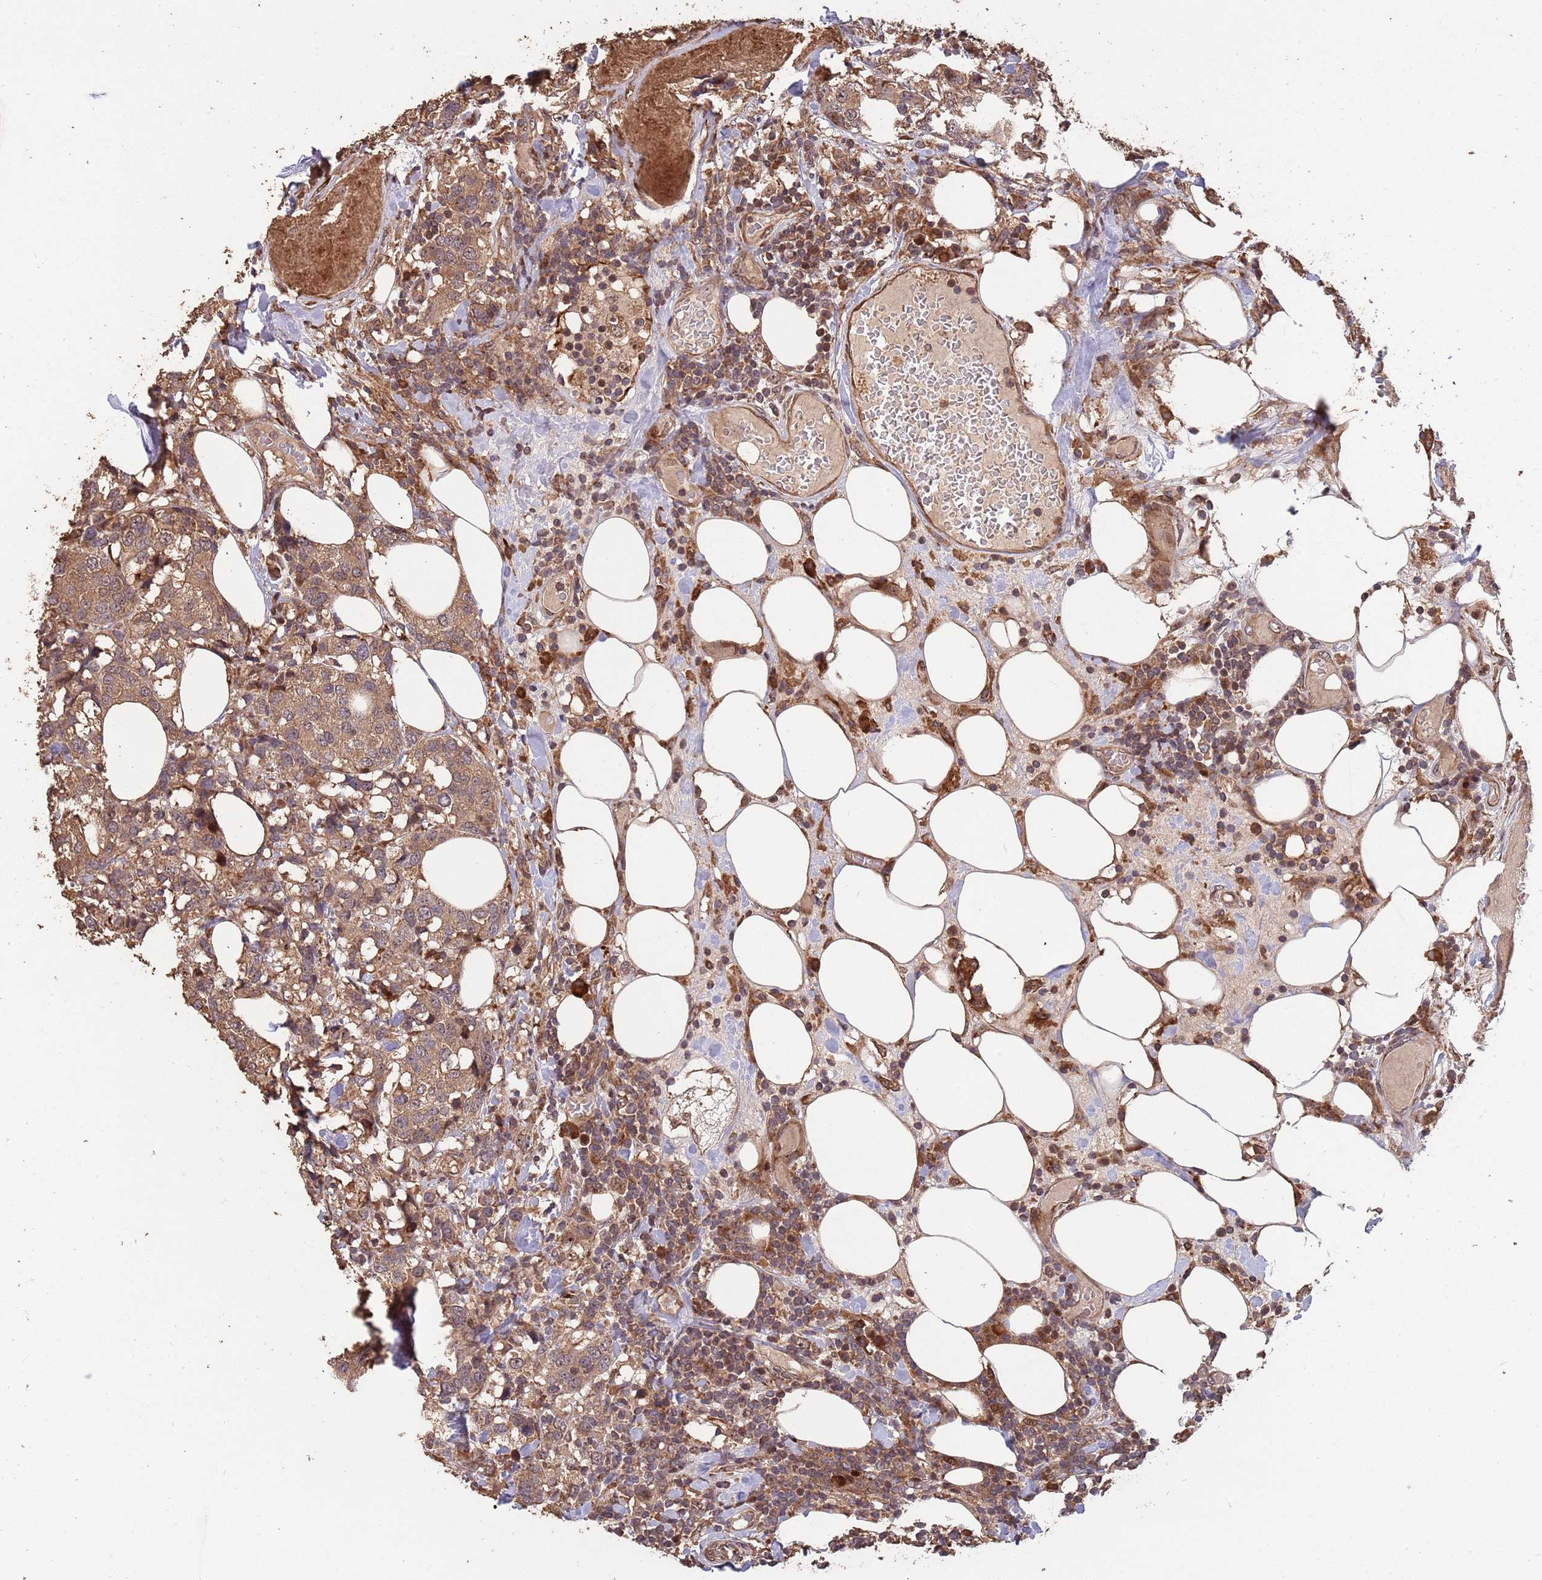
{"staining": {"intensity": "moderate", "quantity": ">75%", "location": "cytoplasmic/membranous"}, "tissue": "breast cancer", "cell_type": "Tumor cells", "image_type": "cancer", "snomed": [{"axis": "morphology", "description": "Lobular carcinoma"}, {"axis": "topography", "description": "Breast"}], "caption": "A brown stain shows moderate cytoplasmic/membranous positivity of a protein in breast cancer (lobular carcinoma) tumor cells. (Brightfield microscopy of DAB IHC at high magnification).", "gene": "ZNF428", "patient": {"sex": "female", "age": 59}}